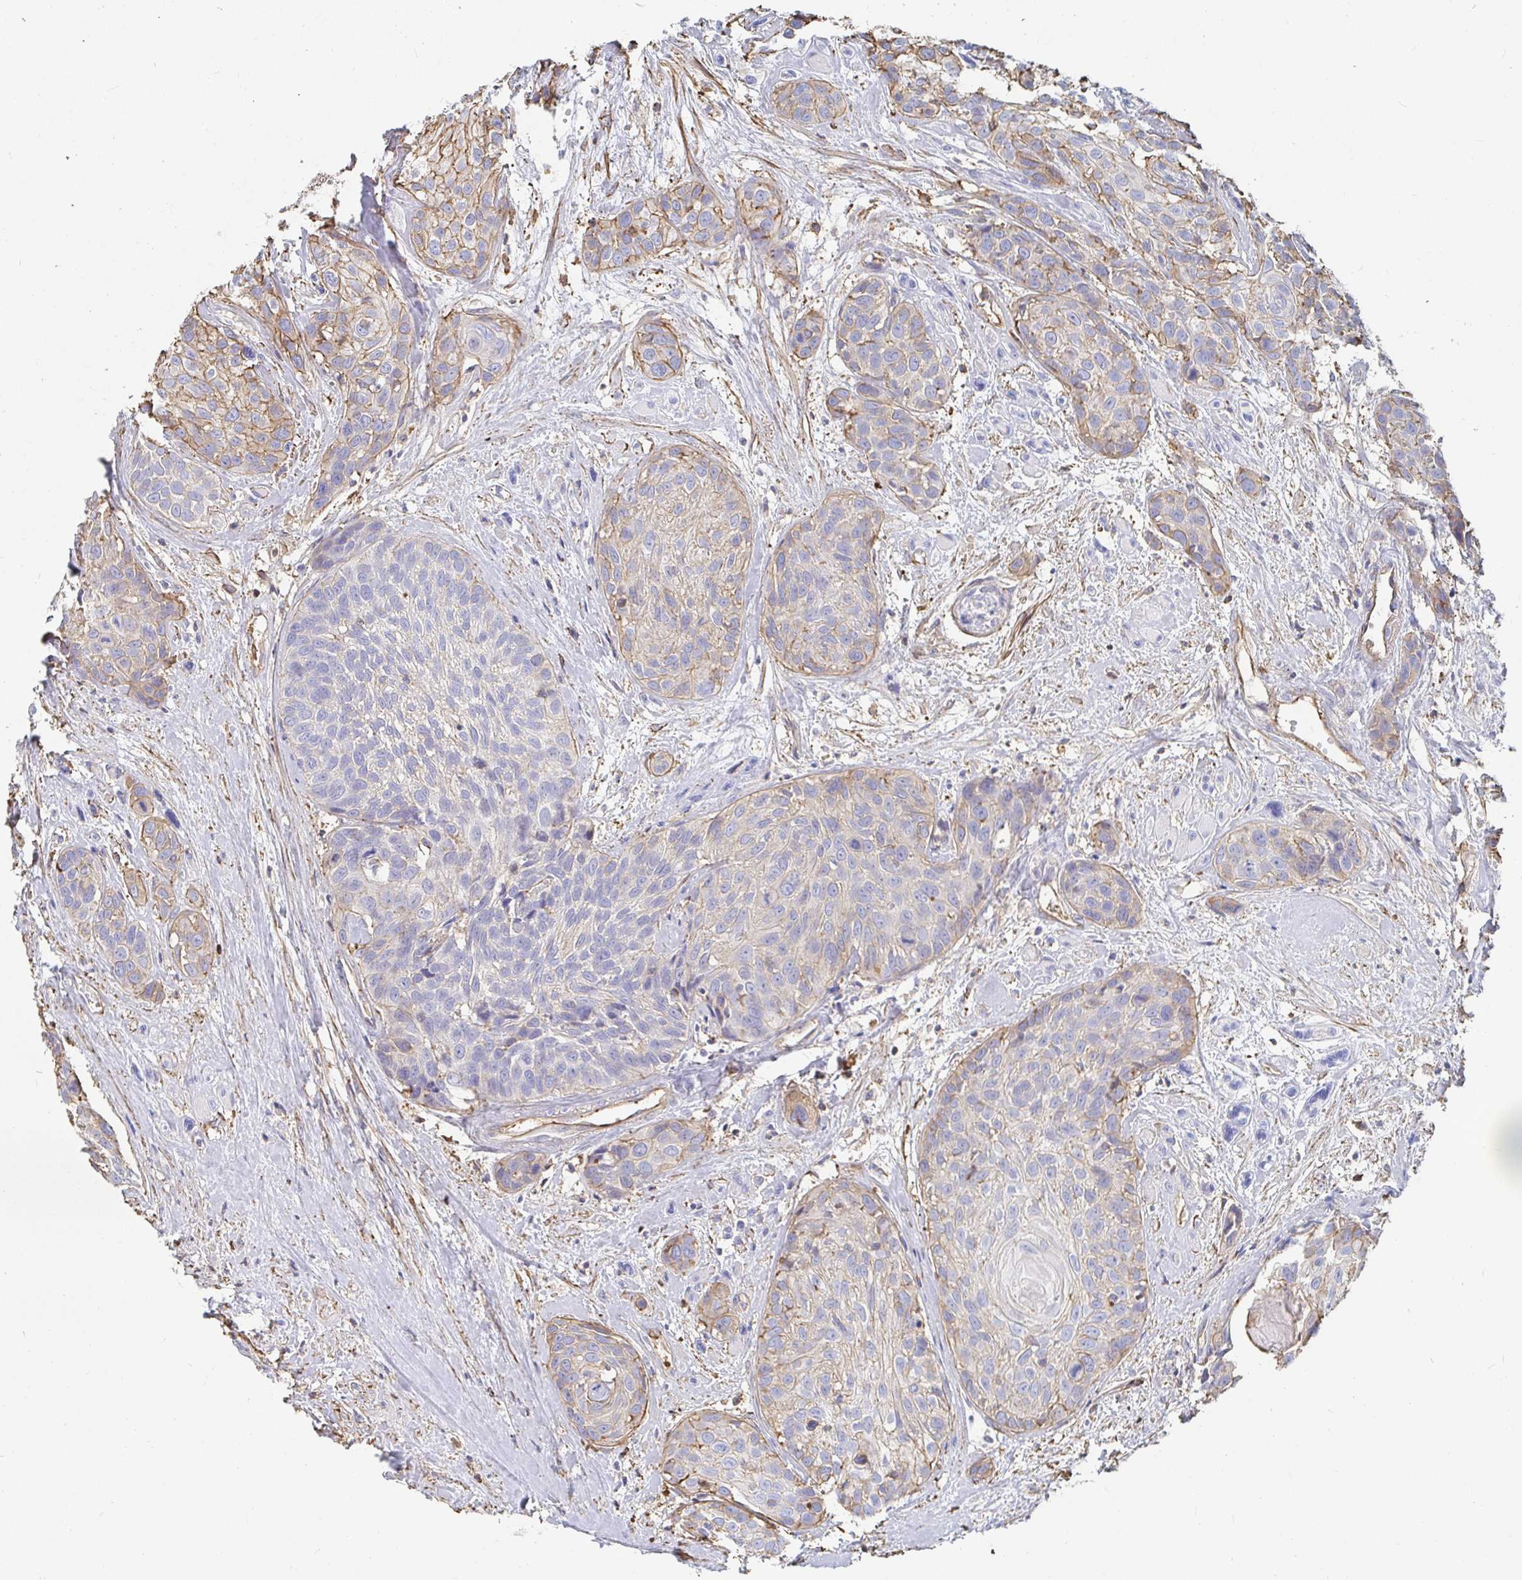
{"staining": {"intensity": "moderate", "quantity": "<25%", "location": "cytoplasmic/membranous"}, "tissue": "head and neck cancer", "cell_type": "Tumor cells", "image_type": "cancer", "snomed": [{"axis": "morphology", "description": "Squamous cell carcinoma, NOS"}, {"axis": "topography", "description": "Head-Neck"}], "caption": "Immunohistochemical staining of human head and neck cancer (squamous cell carcinoma) displays low levels of moderate cytoplasmic/membranous protein positivity in approximately <25% of tumor cells.", "gene": "PTPN14", "patient": {"sex": "female", "age": 50}}